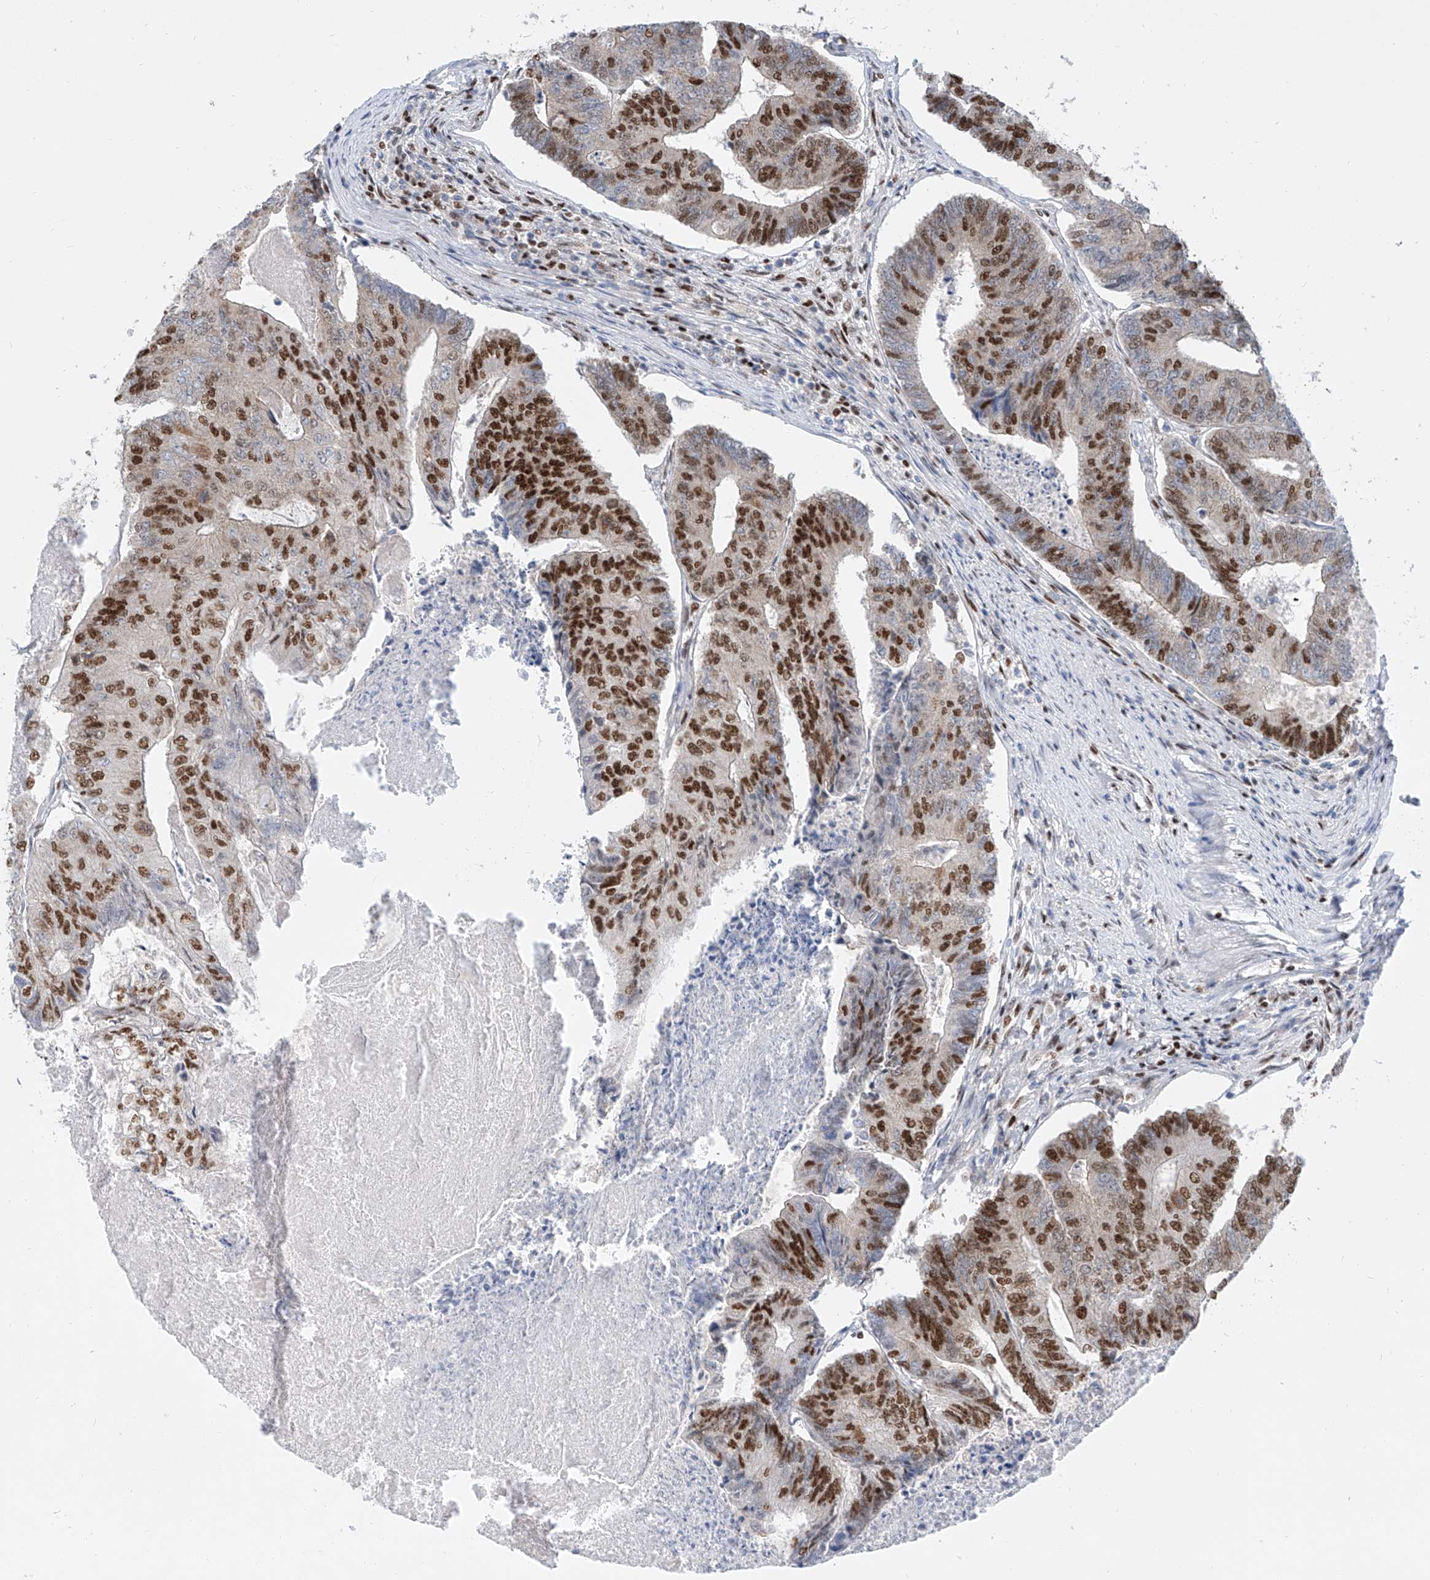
{"staining": {"intensity": "strong", "quantity": ">75%", "location": "nuclear"}, "tissue": "colorectal cancer", "cell_type": "Tumor cells", "image_type": "cancer", "snomed": [{"axis": "morphology", "description": "Adenocarcinoma, NOS"}, {"axis": "topography", "description": "Colon"}], "caption": "Immunohistochemistry (DAB (3,3'-diaminobenzidine)) staining of colorectal cancer (adenocarcinoma) displays strong nuclear protein staining in about >75% of tumor cells.", "gene": "TAF4", "patient": {"sex": "female", "age": 67}}